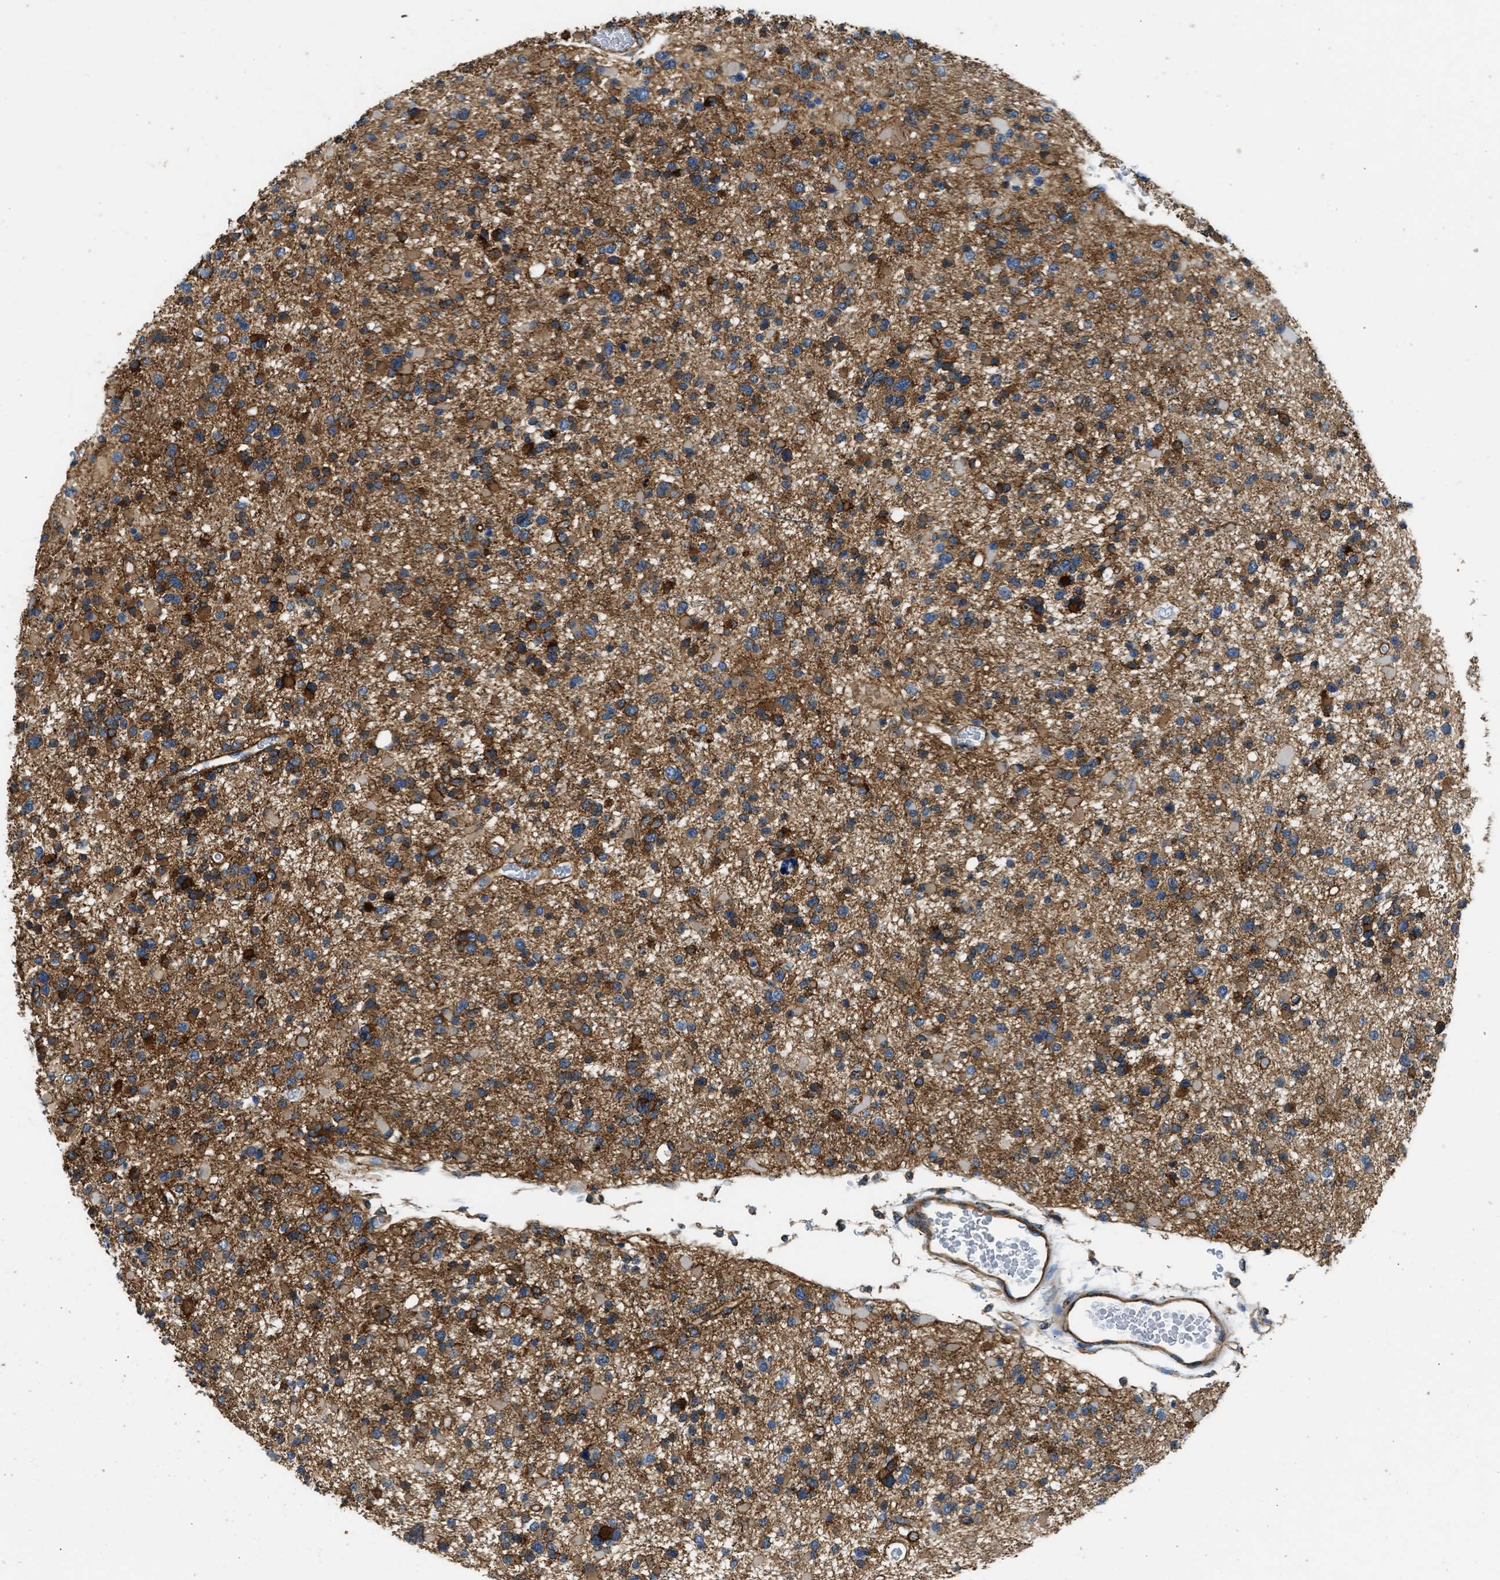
{"staining": {"intensity": "strong", "quantity": ">75%", "location": "cytoplasmic/membranous"}, "tissue": "glioma", "cell_type": "Tumor cells", "image_type": "cancer", "snomed": [{"axis": "morphology", "description": "Glioma, malignant, Low grade"}, {"axis": "topography", "description": "Brain"}], "caption": "Low-grade glioma (malignant) stained for a protein exhibits strong cytoplasmic/membranous positivity in tumor cells. (Stains: DAB in brown, nuclei in blue, Microscopy: brightfield microscopy at high magnification).", "gene": "SEPTIN2", "patient": {"sex": "female", "age": 22}}